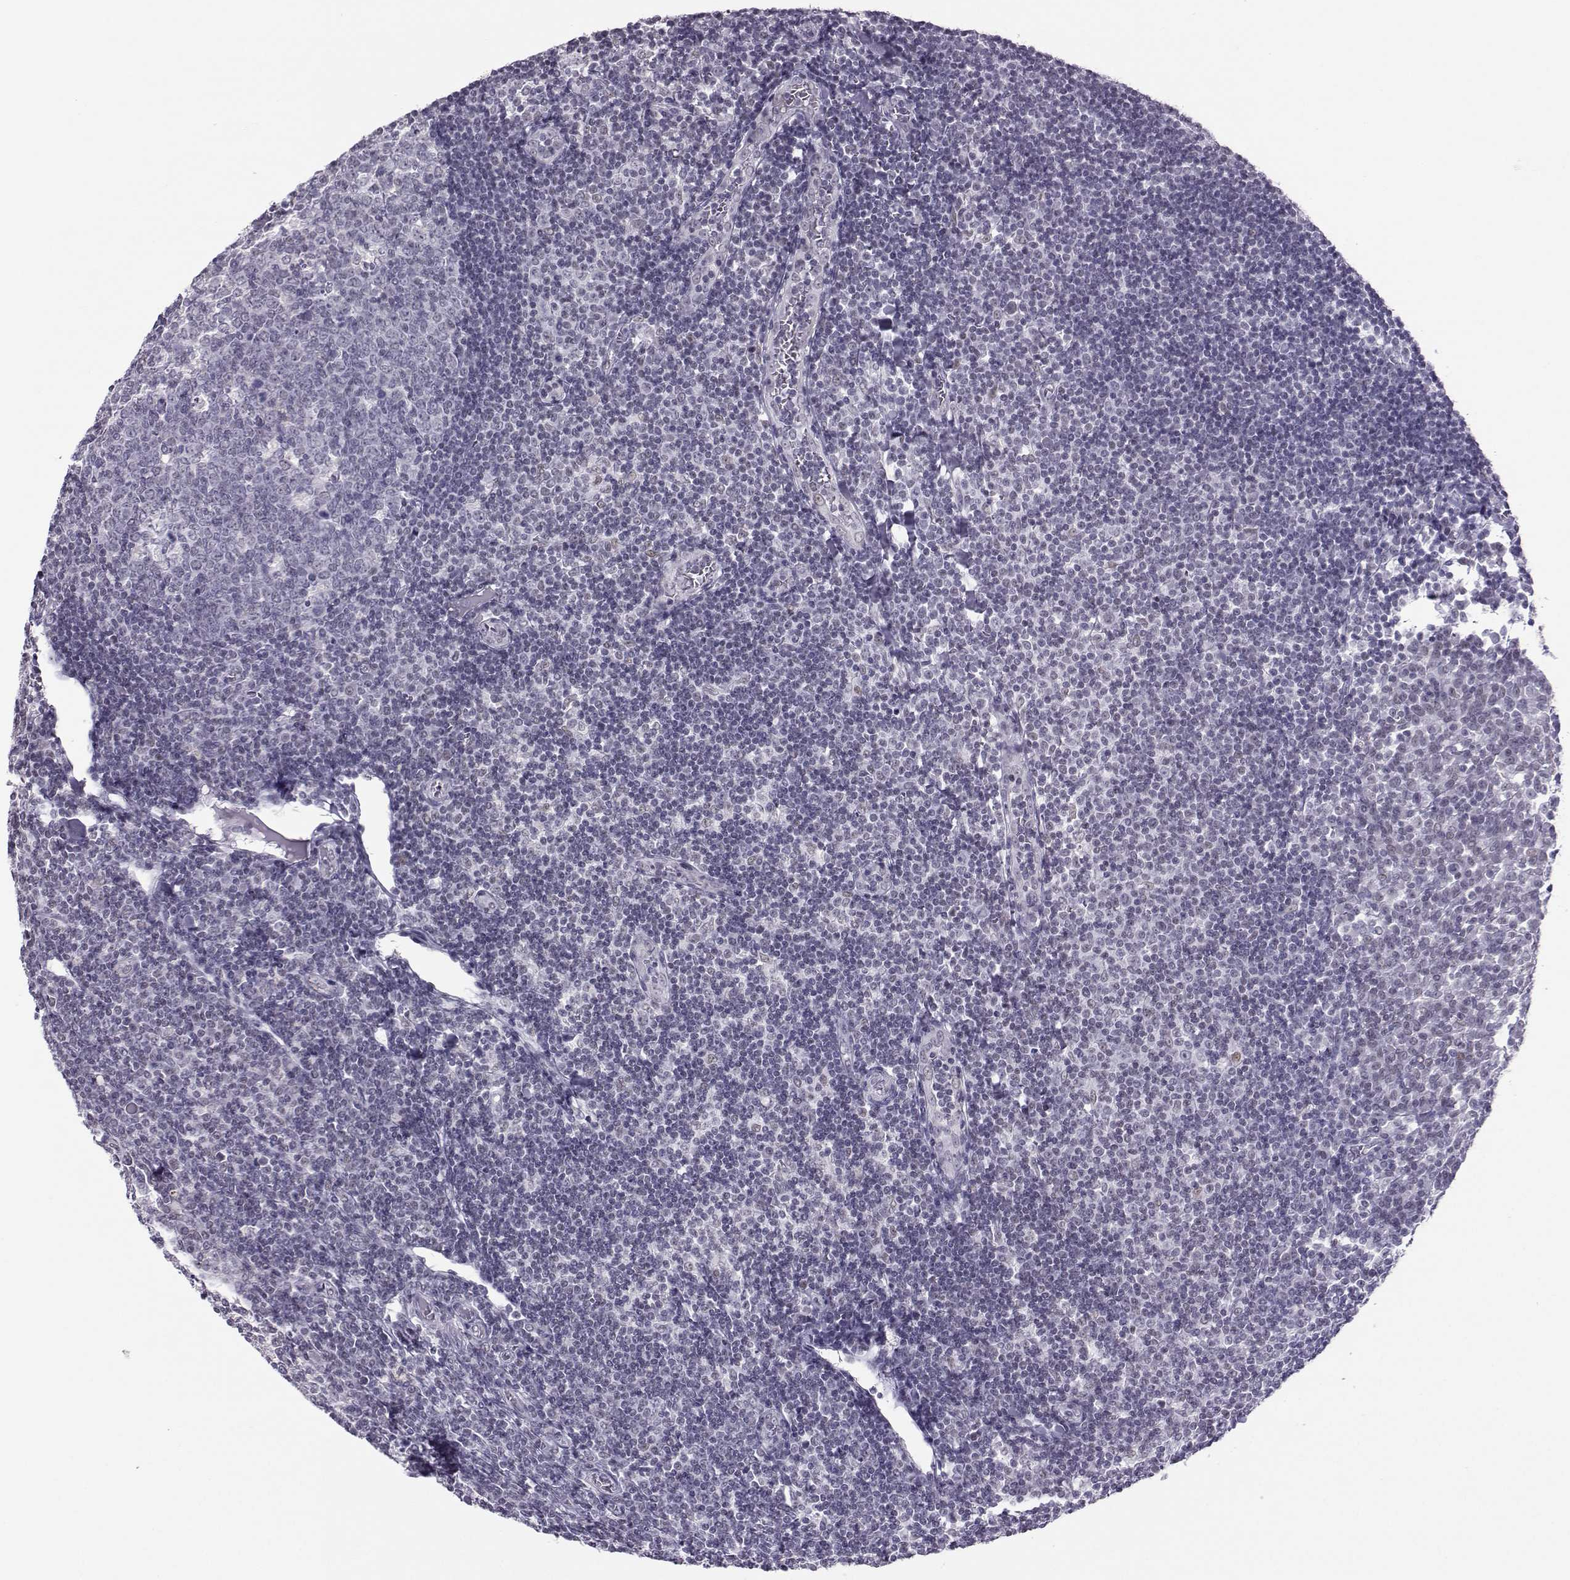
{"staining": {"intensity": "negative", "quantity": "none", "location": "none"}, "tissue": "tonsil", "cell_type": "Germinal center cells", "image_type": "normal", "snomed": [{"axis": "morphology", "description": "Normal tissue, NOS"}, {"axis": "topography", "description": "Tonsil"}], "caption": "Immunohistochemical staining of unremarkable tonsil demonstrates no significant expression in germinal center cells.", "gene": "DNAAF1", "patient": {"sex": "female", "age": 12}}